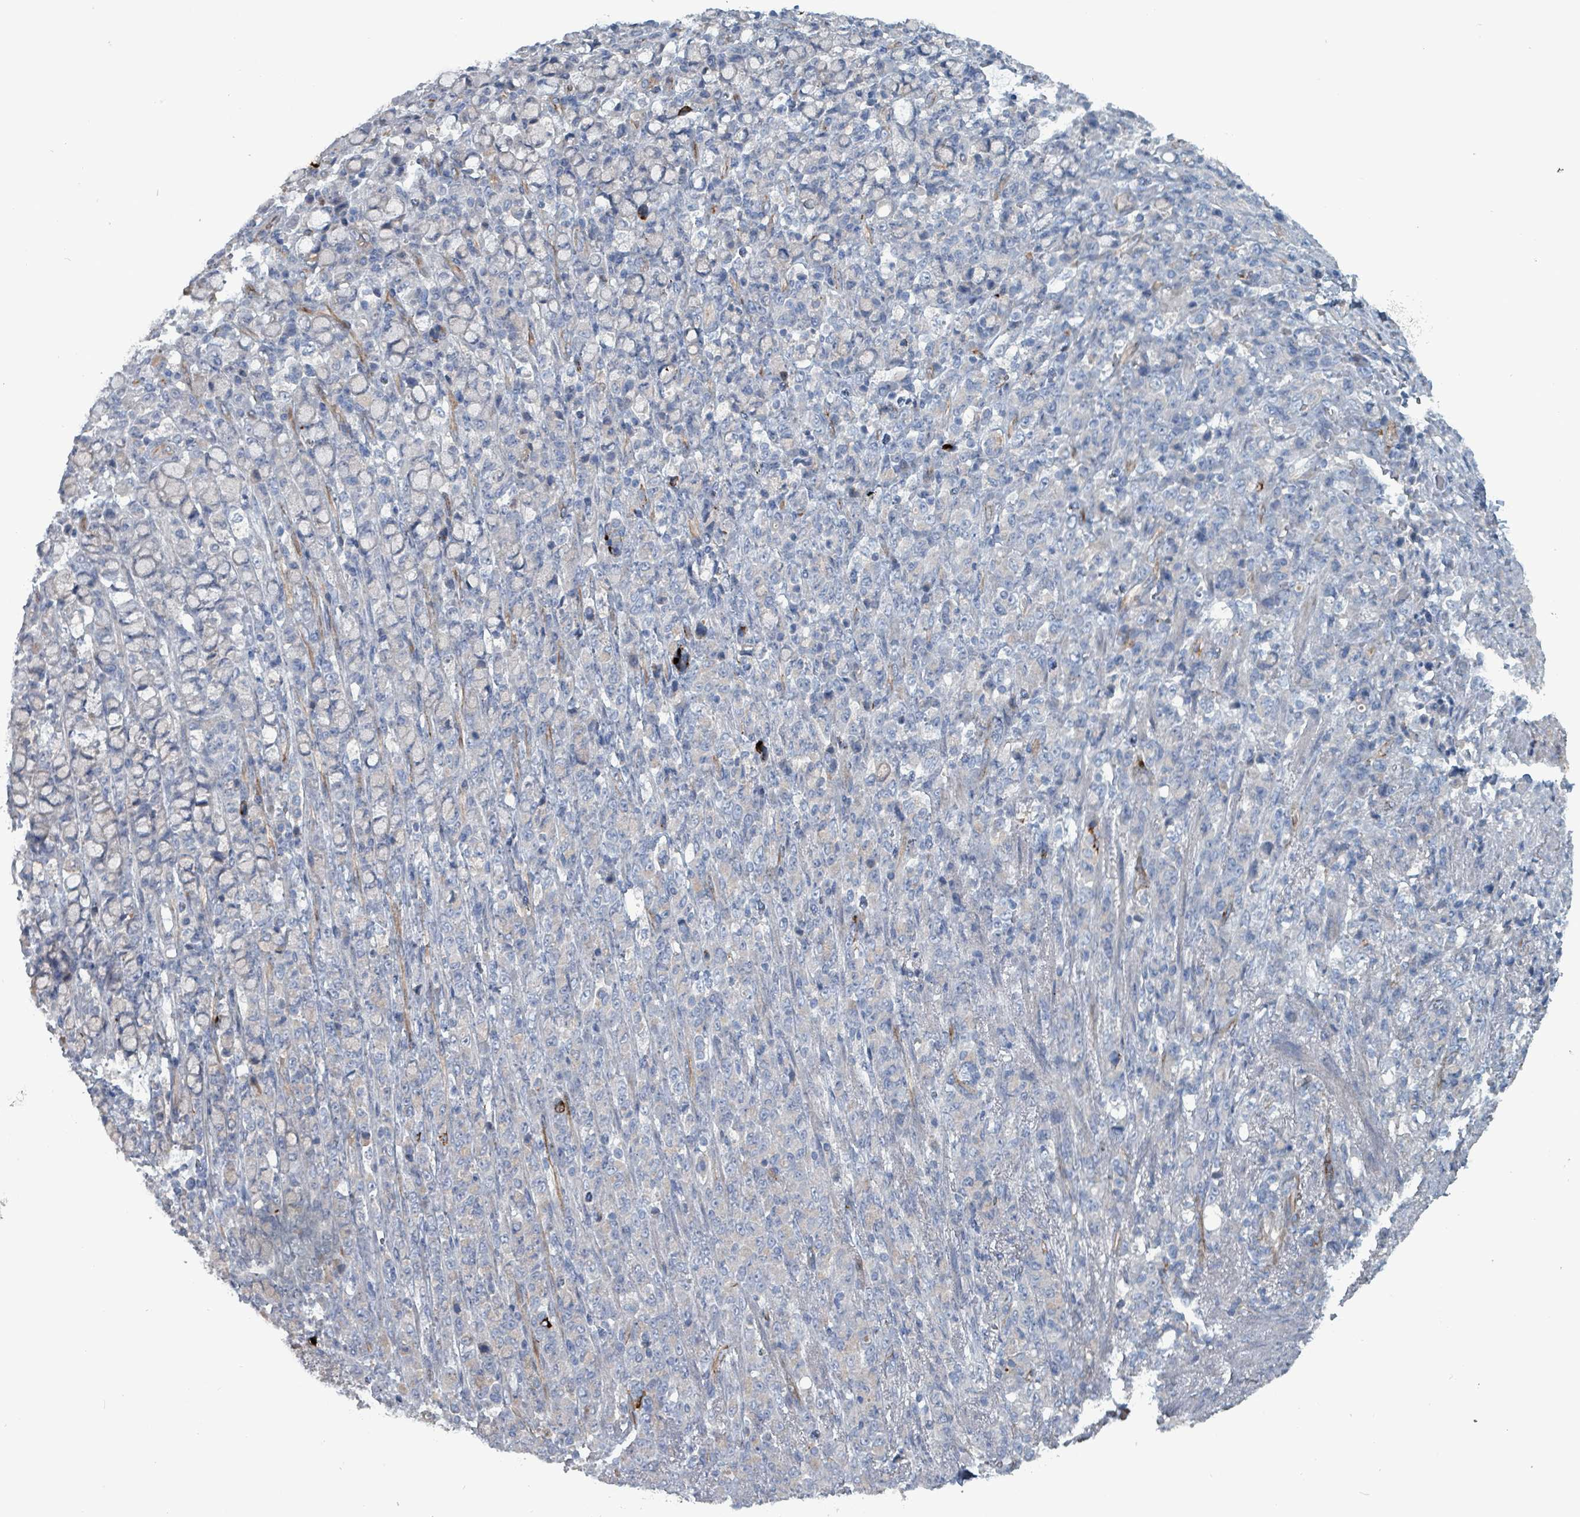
{"staining": {"intensity": "negative", "quantity": "none", "location": "none"}, "tissue": "stomach cancer", "cell_type": "Tumor cells", "image_type": "cancer", "snomed": [{"axis": "morphology", "description": "Normal tissue, NOS"}, {"axis": "morphology", "description": "Adenocarcinoma, NOS"}, {"axis": "topography", "description": "Stomach"}], "caption": "An IHC histopathology image of stomach adenocarcinoma is shown. There is no staining in tumor cells of stomach adenocarcinoma.", "gene": "TAAR5", "patient": {"sex": "female", "age": 79}}